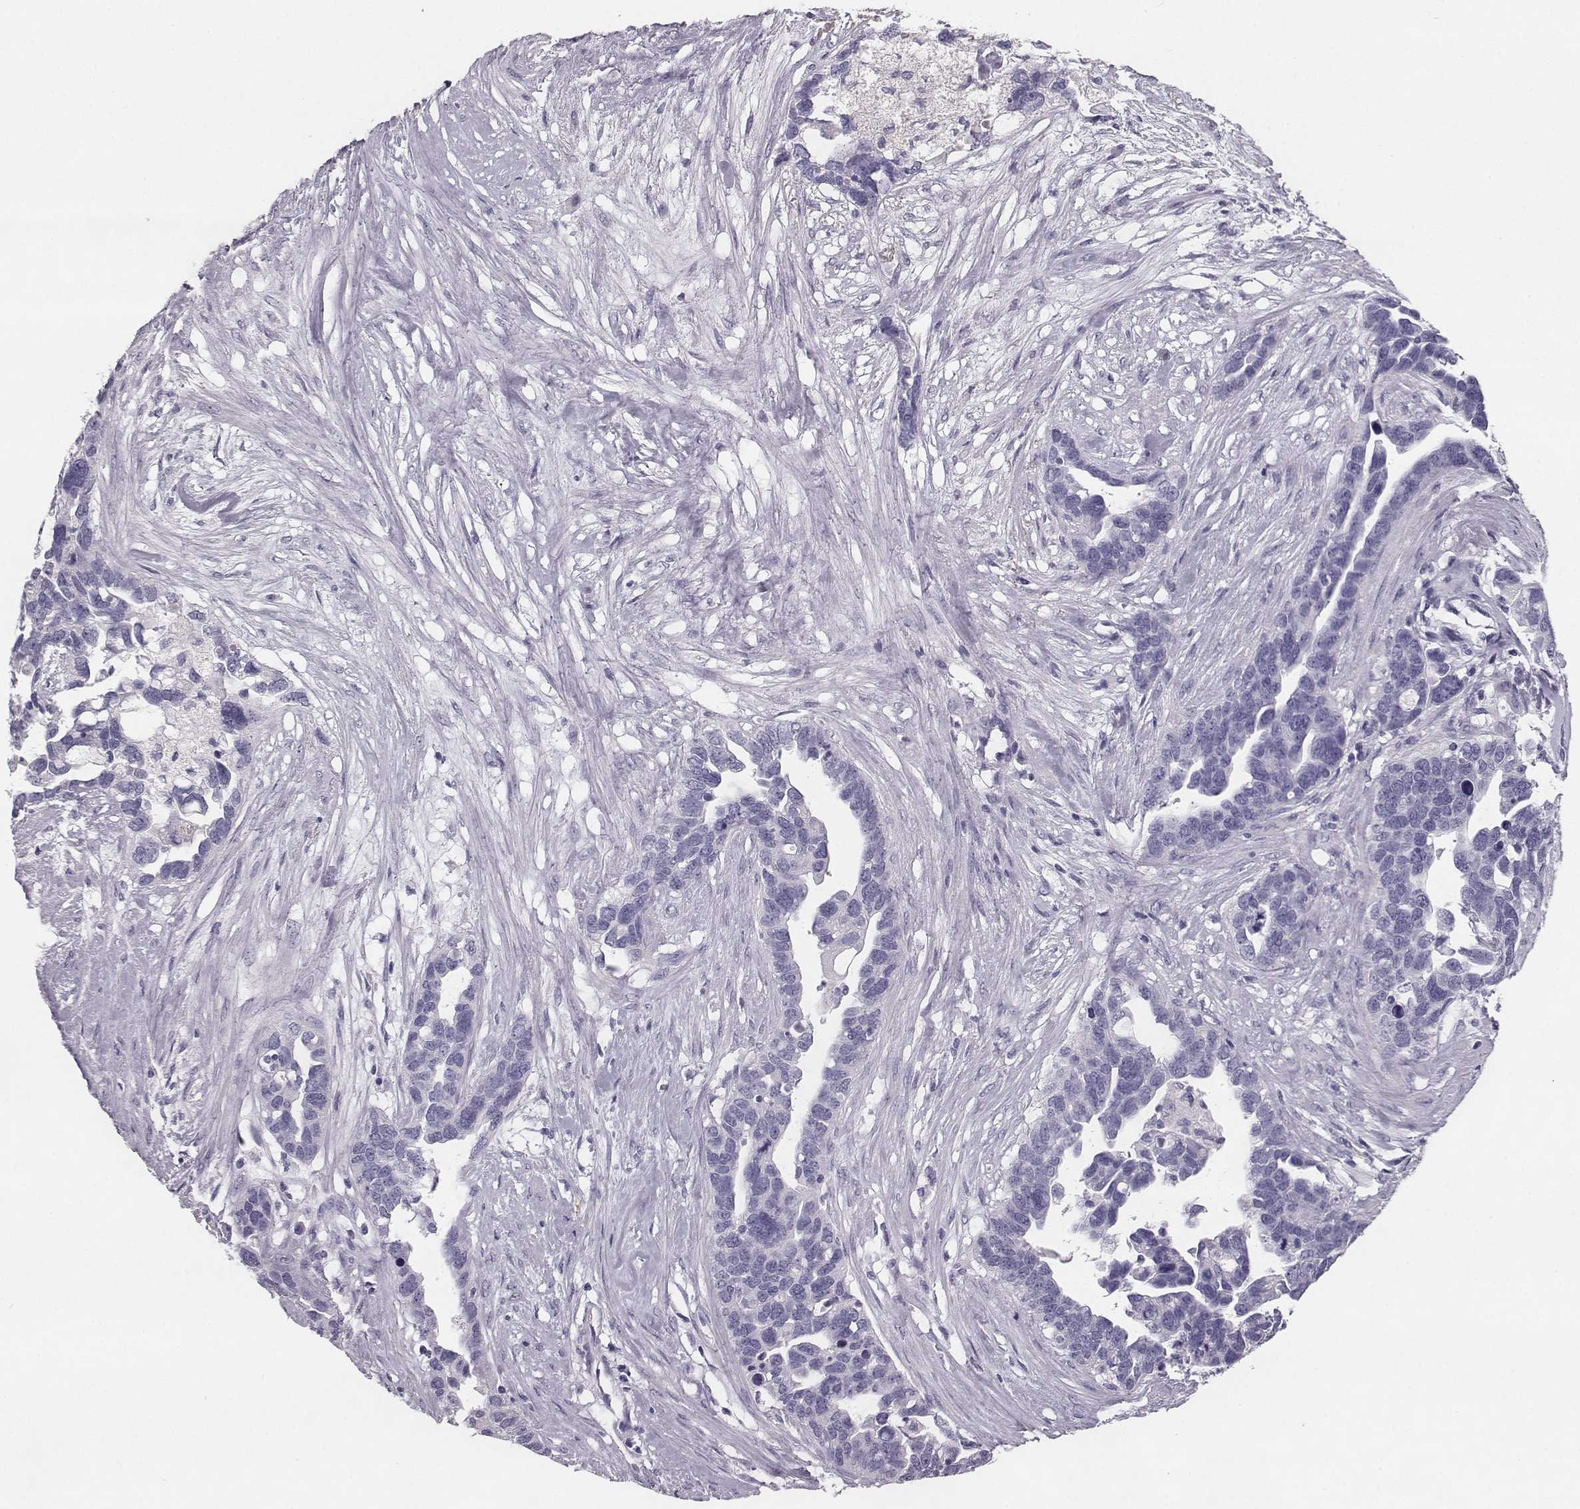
{"staining": {"intensity": "negative", "quantity": "none", "location": "none"}, "tissue": "ovarian cancer", "cell_type": "Tumor cells", "image_type": "cancer", "snomed": [{"axis": "morphology", "description": "Cystadenocarcinoma, serous, NOS"}, {"axis": "topography", "description": "Ovary"}], "caption": "Serous cystadenocarcinoma (ovarian) was stained to show a protein in brown. There is no significant positivity in tumor cells.", "gene": "NPTXR", "patient": {"sex": "female", "age": 54}}